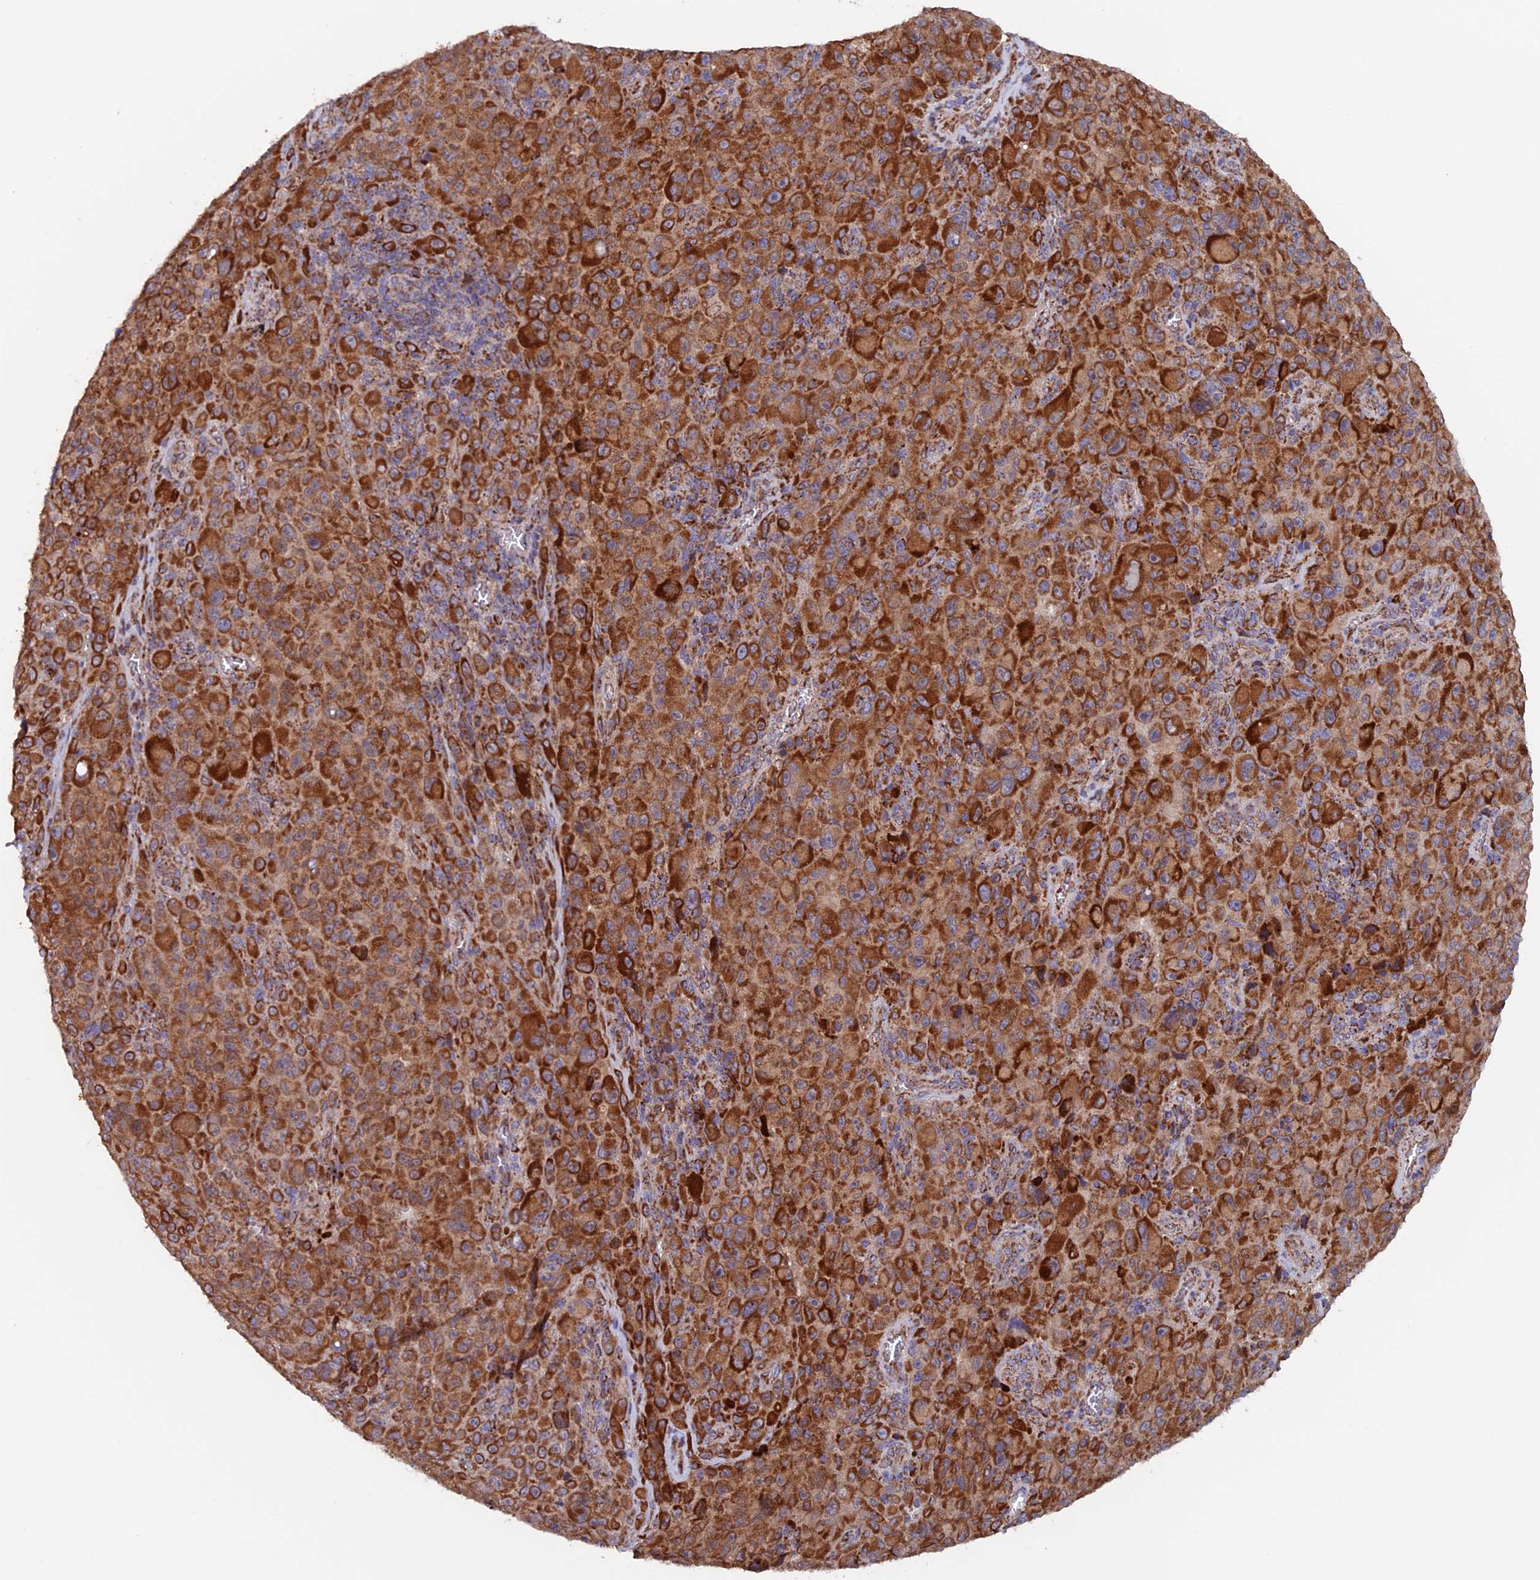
{"staining": {"intensity": "strong", "quantity": ">75%", "location": "cytoplasmic/membranous"}, "tissue": "melanoma", "cell_type": "Tumor cells", "image_type": "cancer", "snomed": [{"axis": "morphology", "description": "Malignant melanoma, NOS"}, {"axis": "topography", "description": "Skin"}], "caption": "Immunohistochemical staining of melanoma reveals high levels of strong cytoplasmic/membranous positivity in about >75% of tumor cells.", "gene": "MRPL1", "patient": {"sex": "female", "age": 82}}